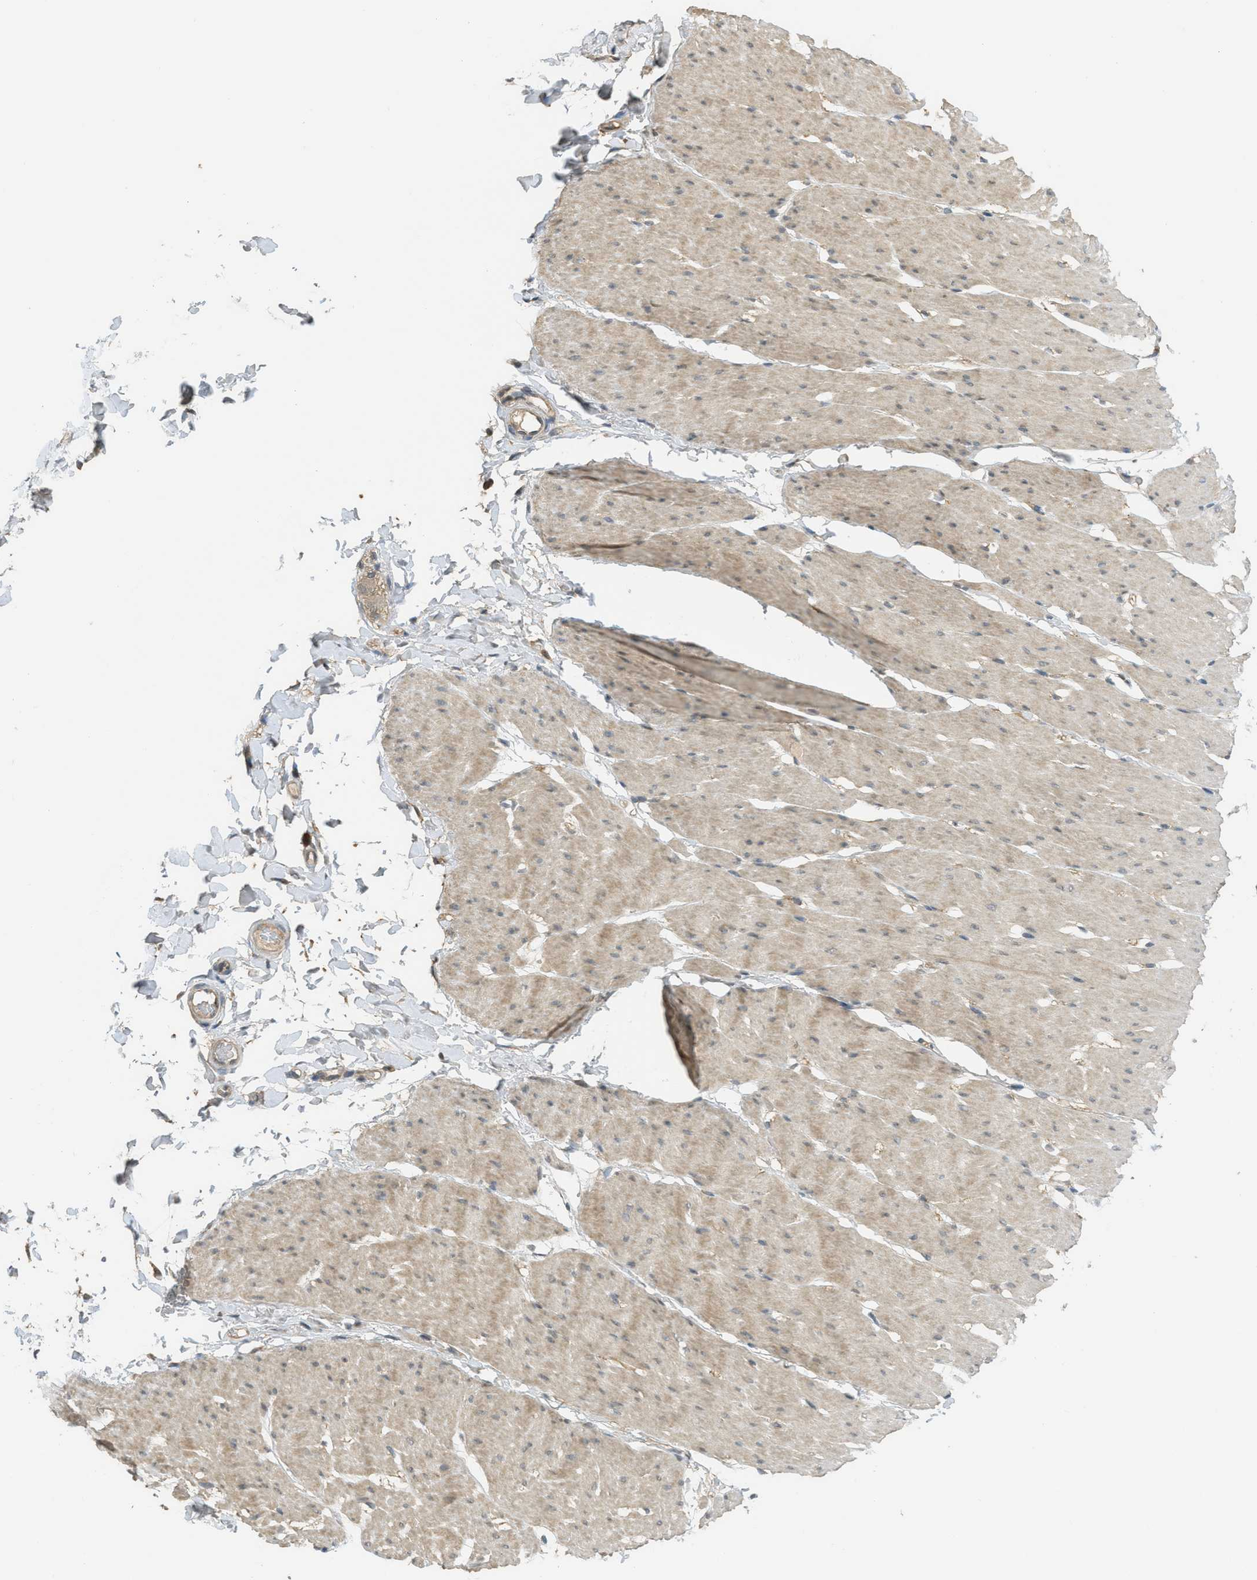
{"staining": {"intensity": "weak", "quantity": ">75%", "location": "cytoplasmic/membranous"}, "tissue": "smooth muscle", "cell_type": "Smooth muscle cells", "image_type": "normal", "snomed": [{"axis": "morphology", "description": "Normal tissue, NOS"}, {"axis": "topography", "description": "Smooth muscle"}, {"axis": "topography", "description": "Colon"}], "caption": "Immunohistochemistry (DAB (3,3'-diaminobenzidine)) staining of normal smooth muscle displays weak cytoplasmic/membranous protein positivity in about >75% of smooth muscle cells. (Stains: DAB in brown, nuclei in blue, Microscopy: brightfield microscopy at high magnification).", "gene": "IGF2BP2", "patient": {"sex": "male", "age": 67}}